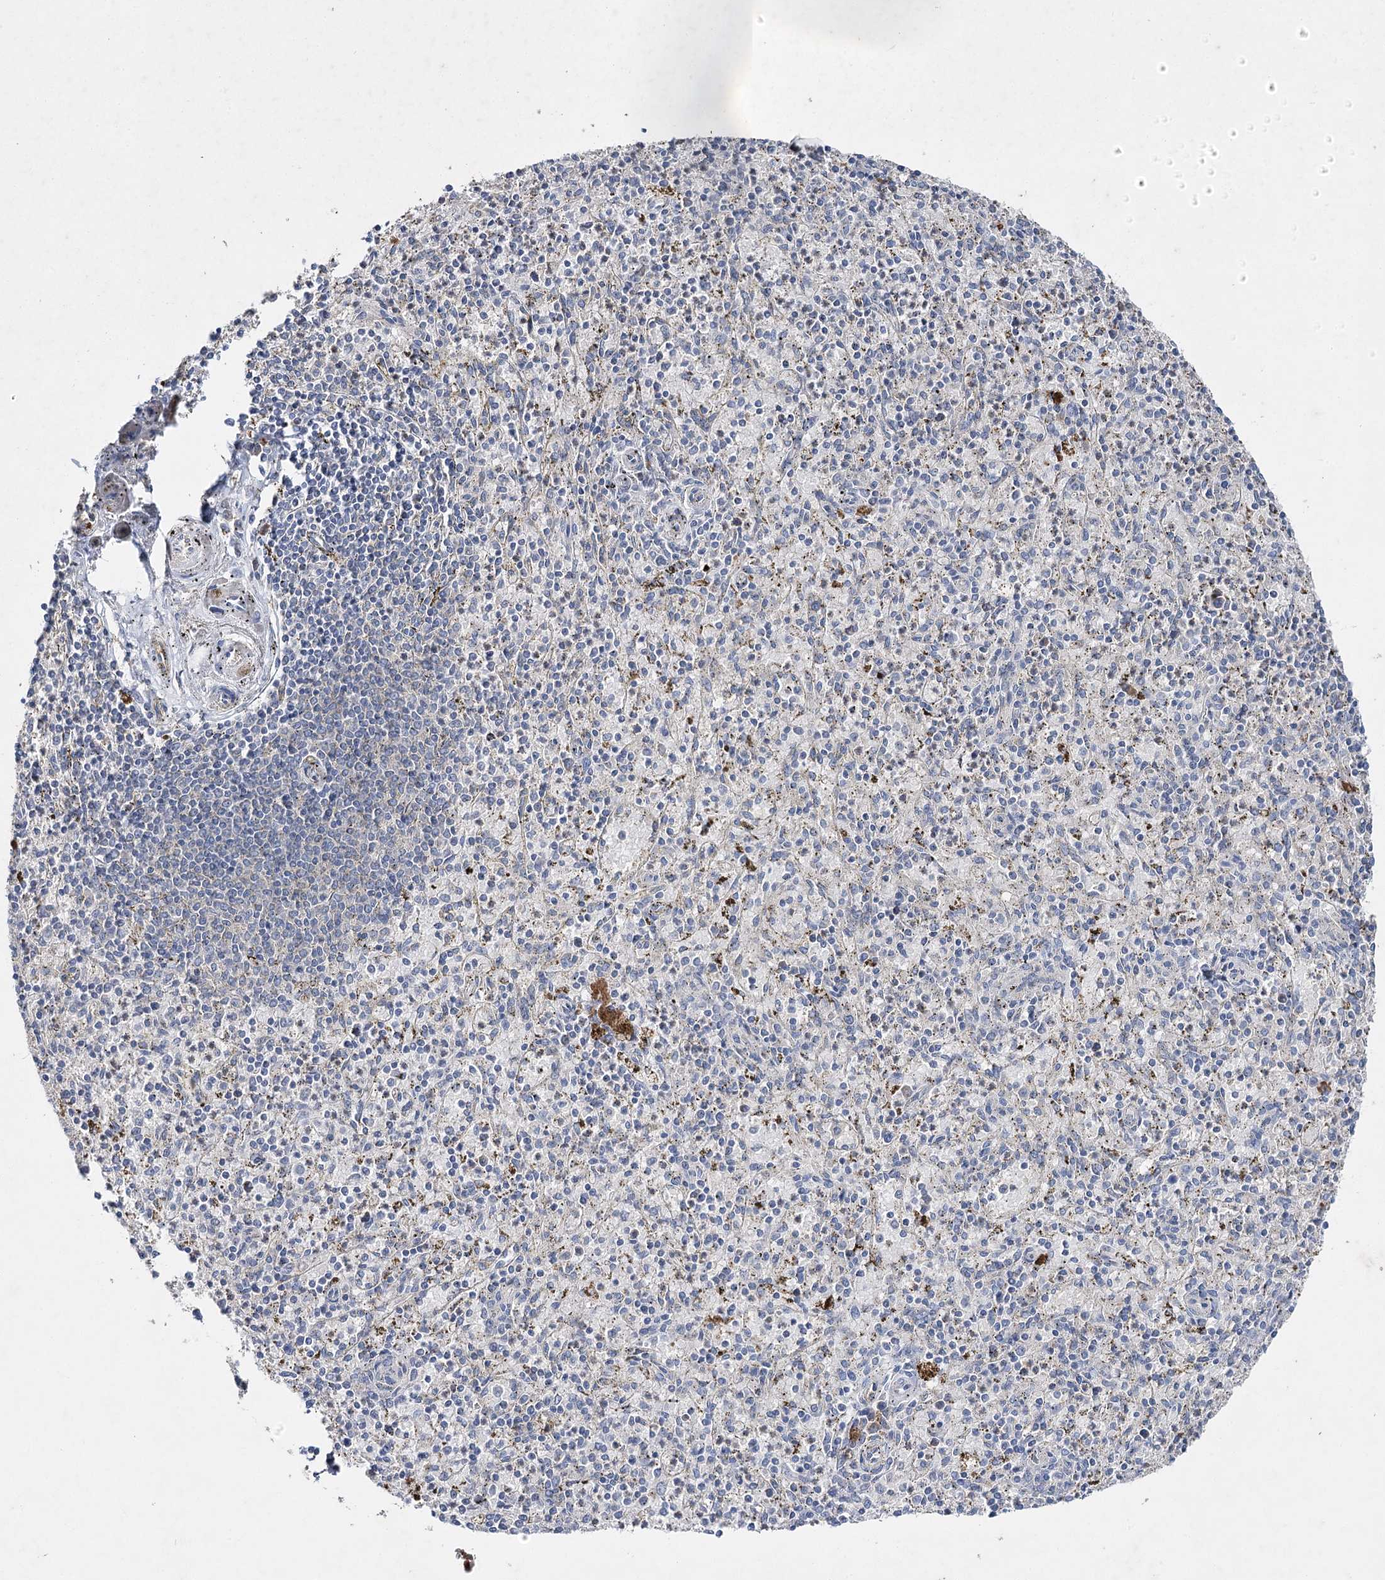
{"staining": {"intensity": "negative", "quantity": "none", "location": "none"}, "tissue": "spleen", "cell_type": "Cells in red pulp", "image_type": "normal", "snomed": [{"axis": "morphology", "description": "Normal tissue, NOS"}, {"axis": "topography", "description": "Spleen"}], "caption": "DAB immunohistochemical staining of normal spleen reveals no significant staining in cells in red pulp. Brightfield microscopy of IHC stained with DAB (brown) and hematoxylin (blue), captured at high magnification.", "gene": "IL1RAP", "patient": {"sex": "male", "age": 72}}